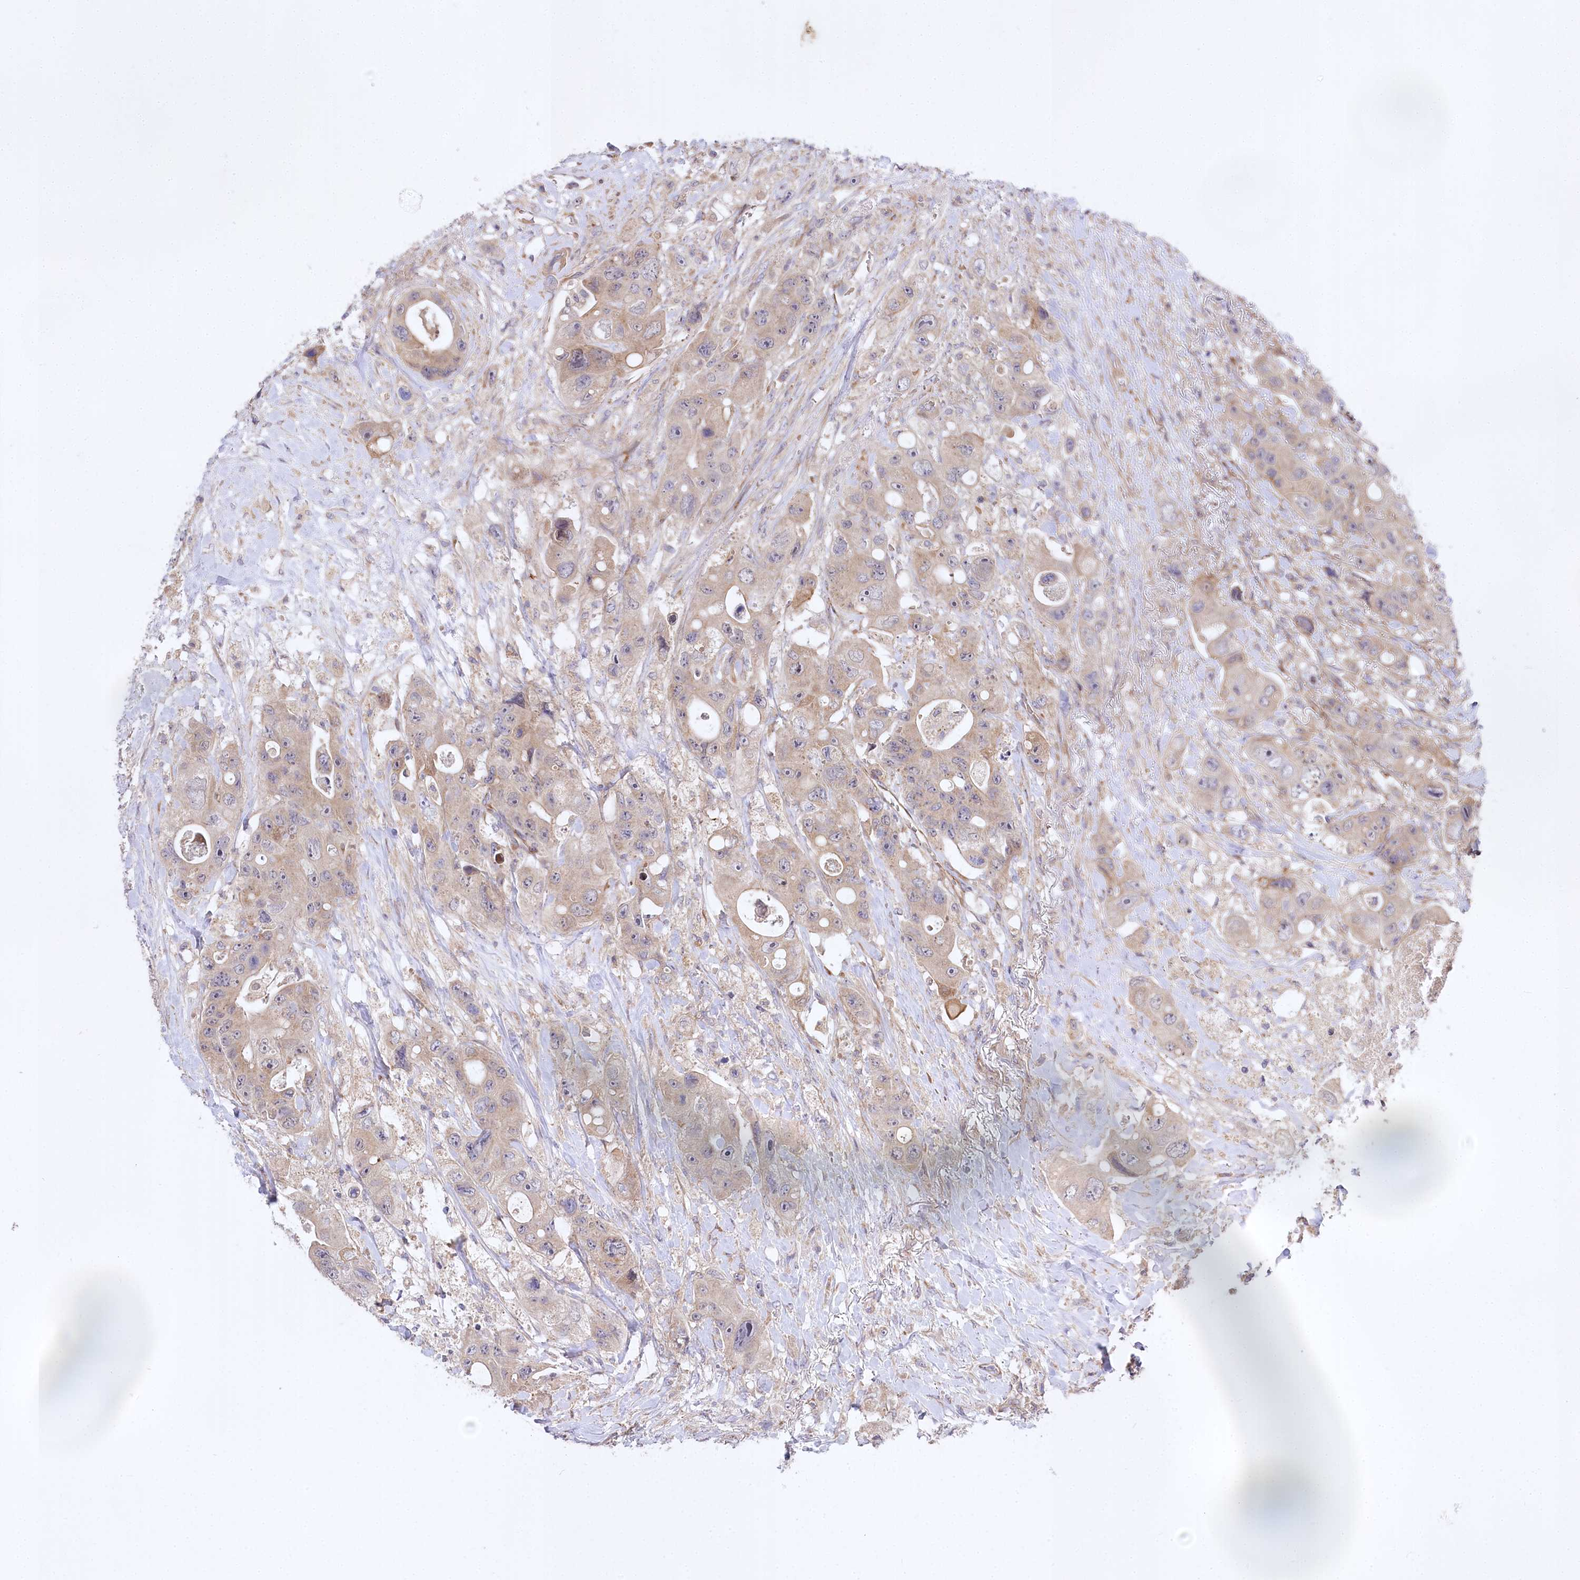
{"staining": {"intensity": "weak", "quantity": ">75%", "location": "cytoplasmic/membranous"}, "tissue": "colorectal cancer", "cell_type": "Tumor cells", "image_type": "cancer", "snomed": [{"axis": "morphology", "description": "Adenocarcinoma, NOS"}, {"axis": "topography", "description": "Colon"}], "caption": "Protein staining of colorectal adenocarcinoma tissue reveals weak cytoplasmic/membranous positivity in approximately >75% of tumor cells. (DAB IHC, brown staining for protein, blue staining for nuclei).", "gene": "TRUB1", "patient": {"sex": "female", "age": 46}}